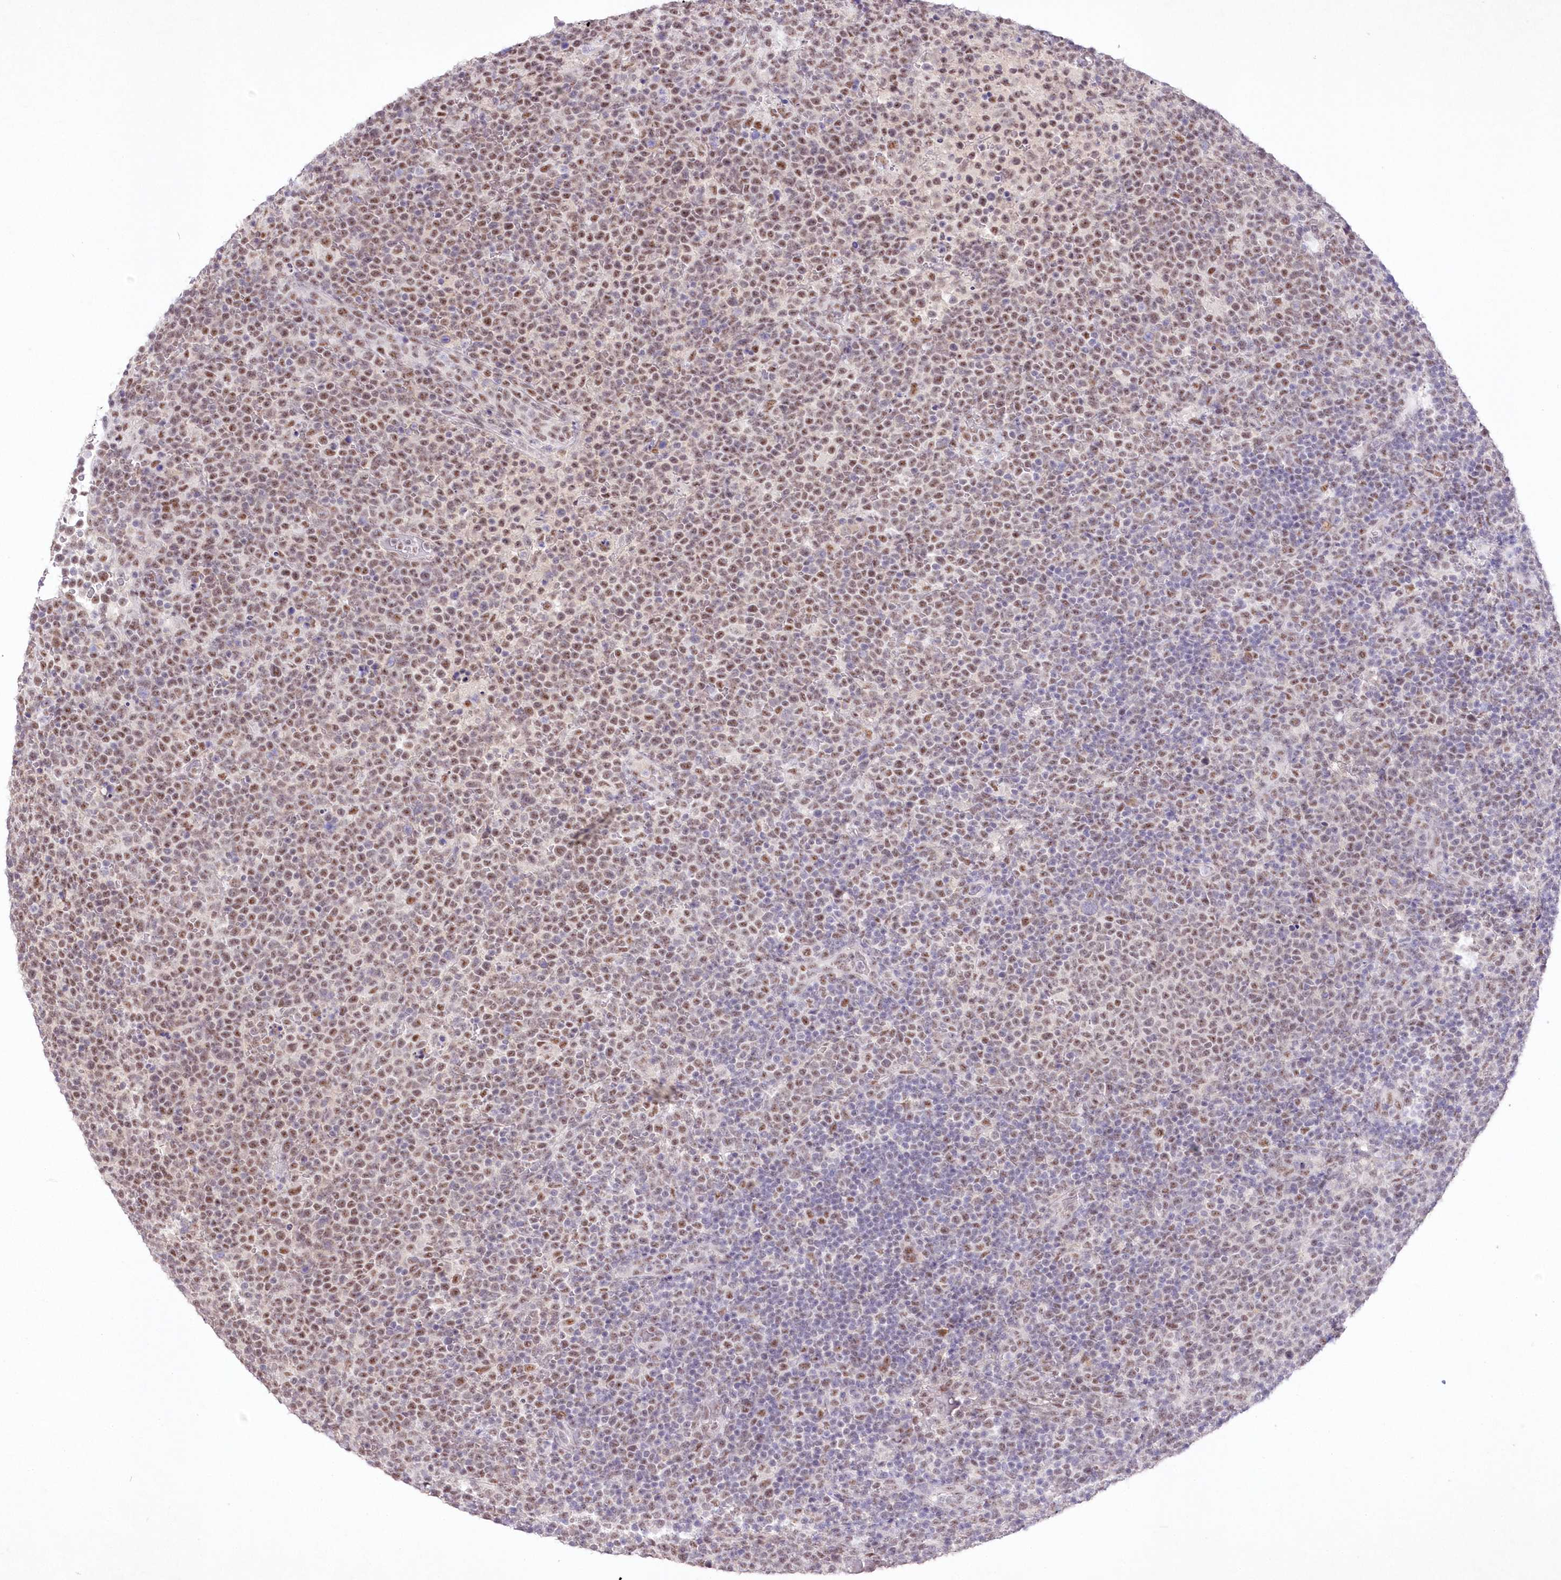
{"staining": {"intensity": "moderate", "quantity": ">75%", "location": "nuclear"}, "tissue": "lymphoma", "cell_type": "Tumor cells", "image_type": "cancer", "snomed": [{"axis": "morphology", "description": "Malignant lymphoma, non-Hodgkin's type, High grade"}, {"axis": "topography", "description": "Lymph node"}], "caption": "High-magnification brightfield microscopy of high-grade malignant lymphoma, non-Hodgkin's type stained with DAB (brown) and counterstained with hematoxylin (blue). tumor cells exhibit moderate nuclear positivity is seen in approximately>75% of cells.", "gene": "RBM27", "patient": {"sex": "male", "age": 61}}